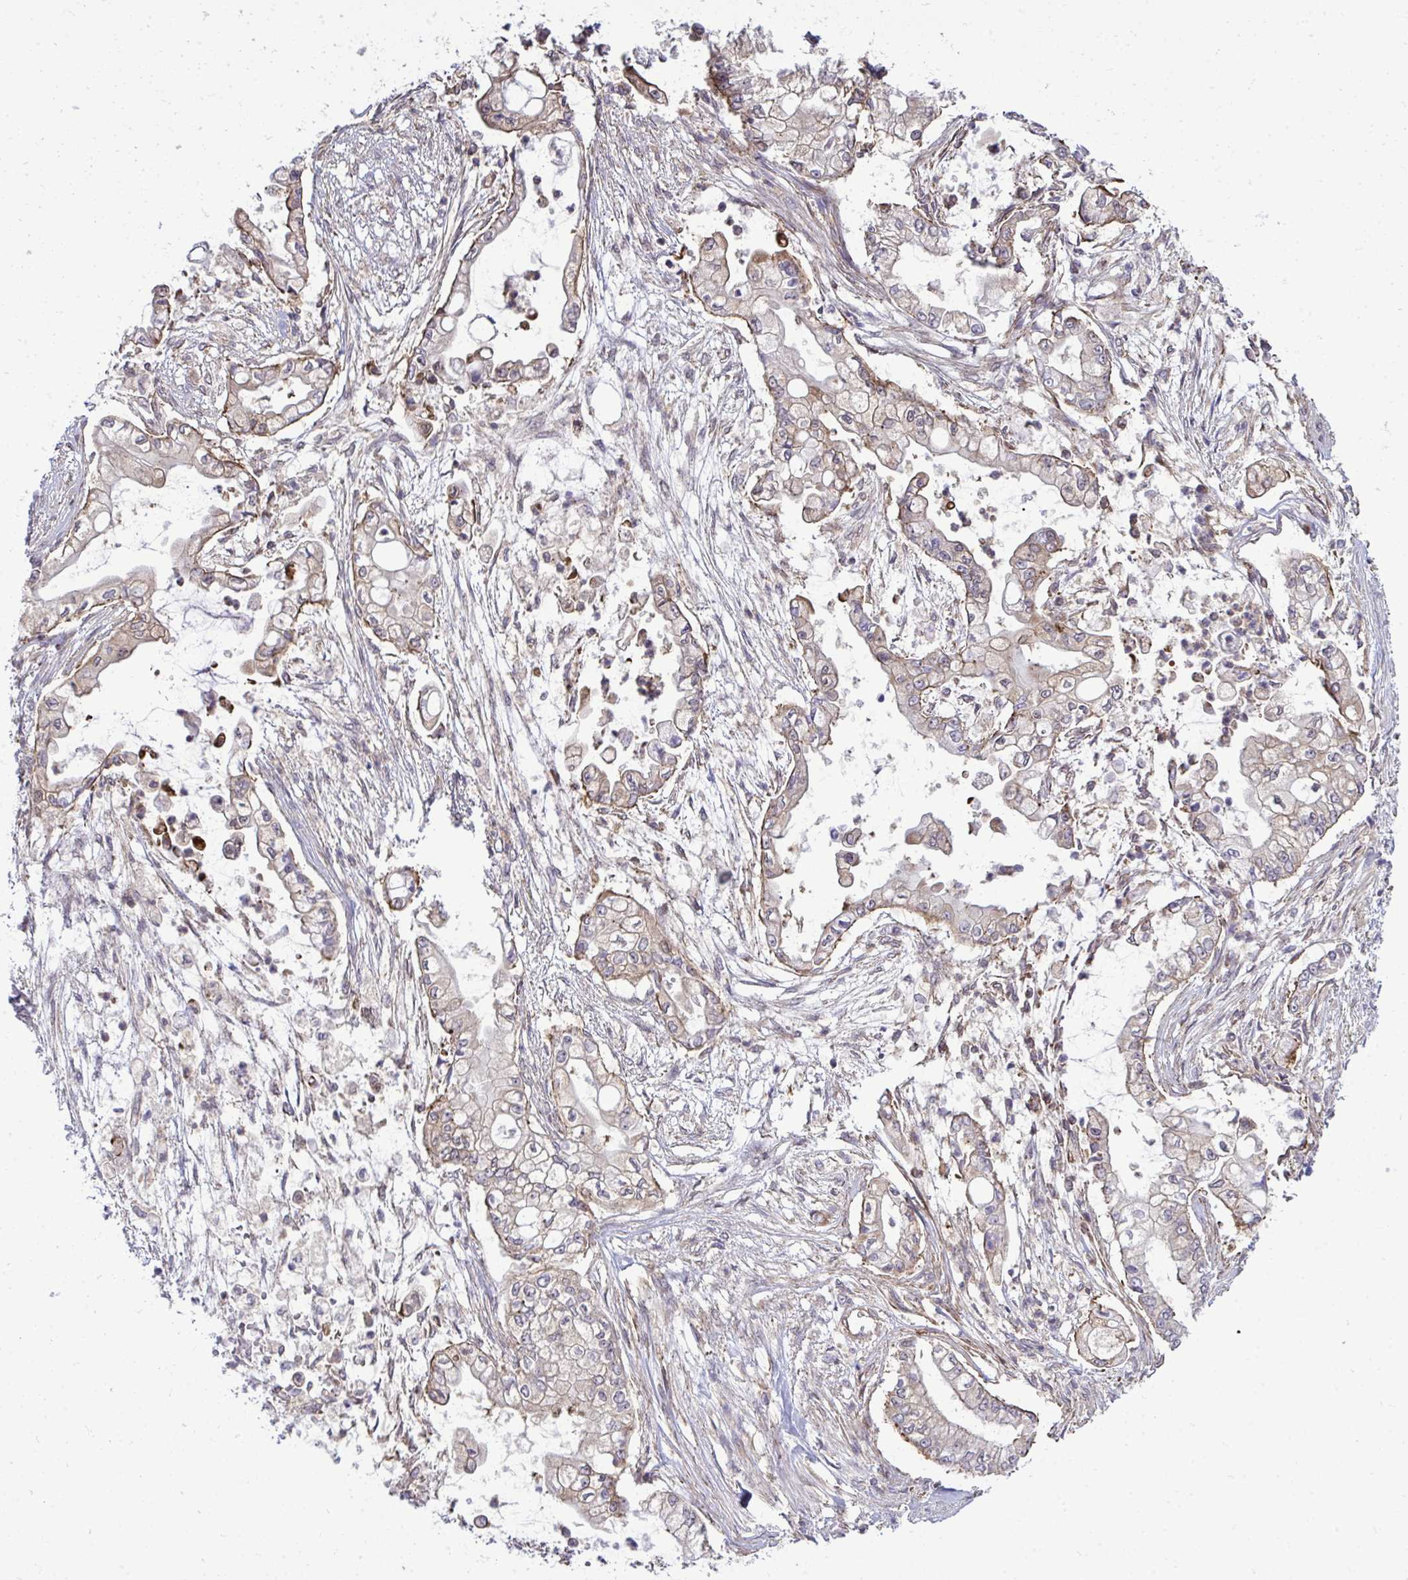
{"staining": {"intensity": "moderate", "quantity": "25%-75%", "location": "cytoplasmic/membranous"}, "tissue": "pancreatic cancer", "cell_type": "Tumor cells", "image_type": "cancer", "snomed": [{"axis": "morphology", "description": "Adenocarcinoma, NOS"}, {"axis": "topography", "description": "Pancreas"}], "caption": "Adenocarcinoma (pancreatic) stained with a brown dye exhibits moderate cytoplasmic/membranous positive positivity in approximately 25%-75% of tumor cells.", "gene": "FUT10", "patient": {"sex": "female", "age": 69}}